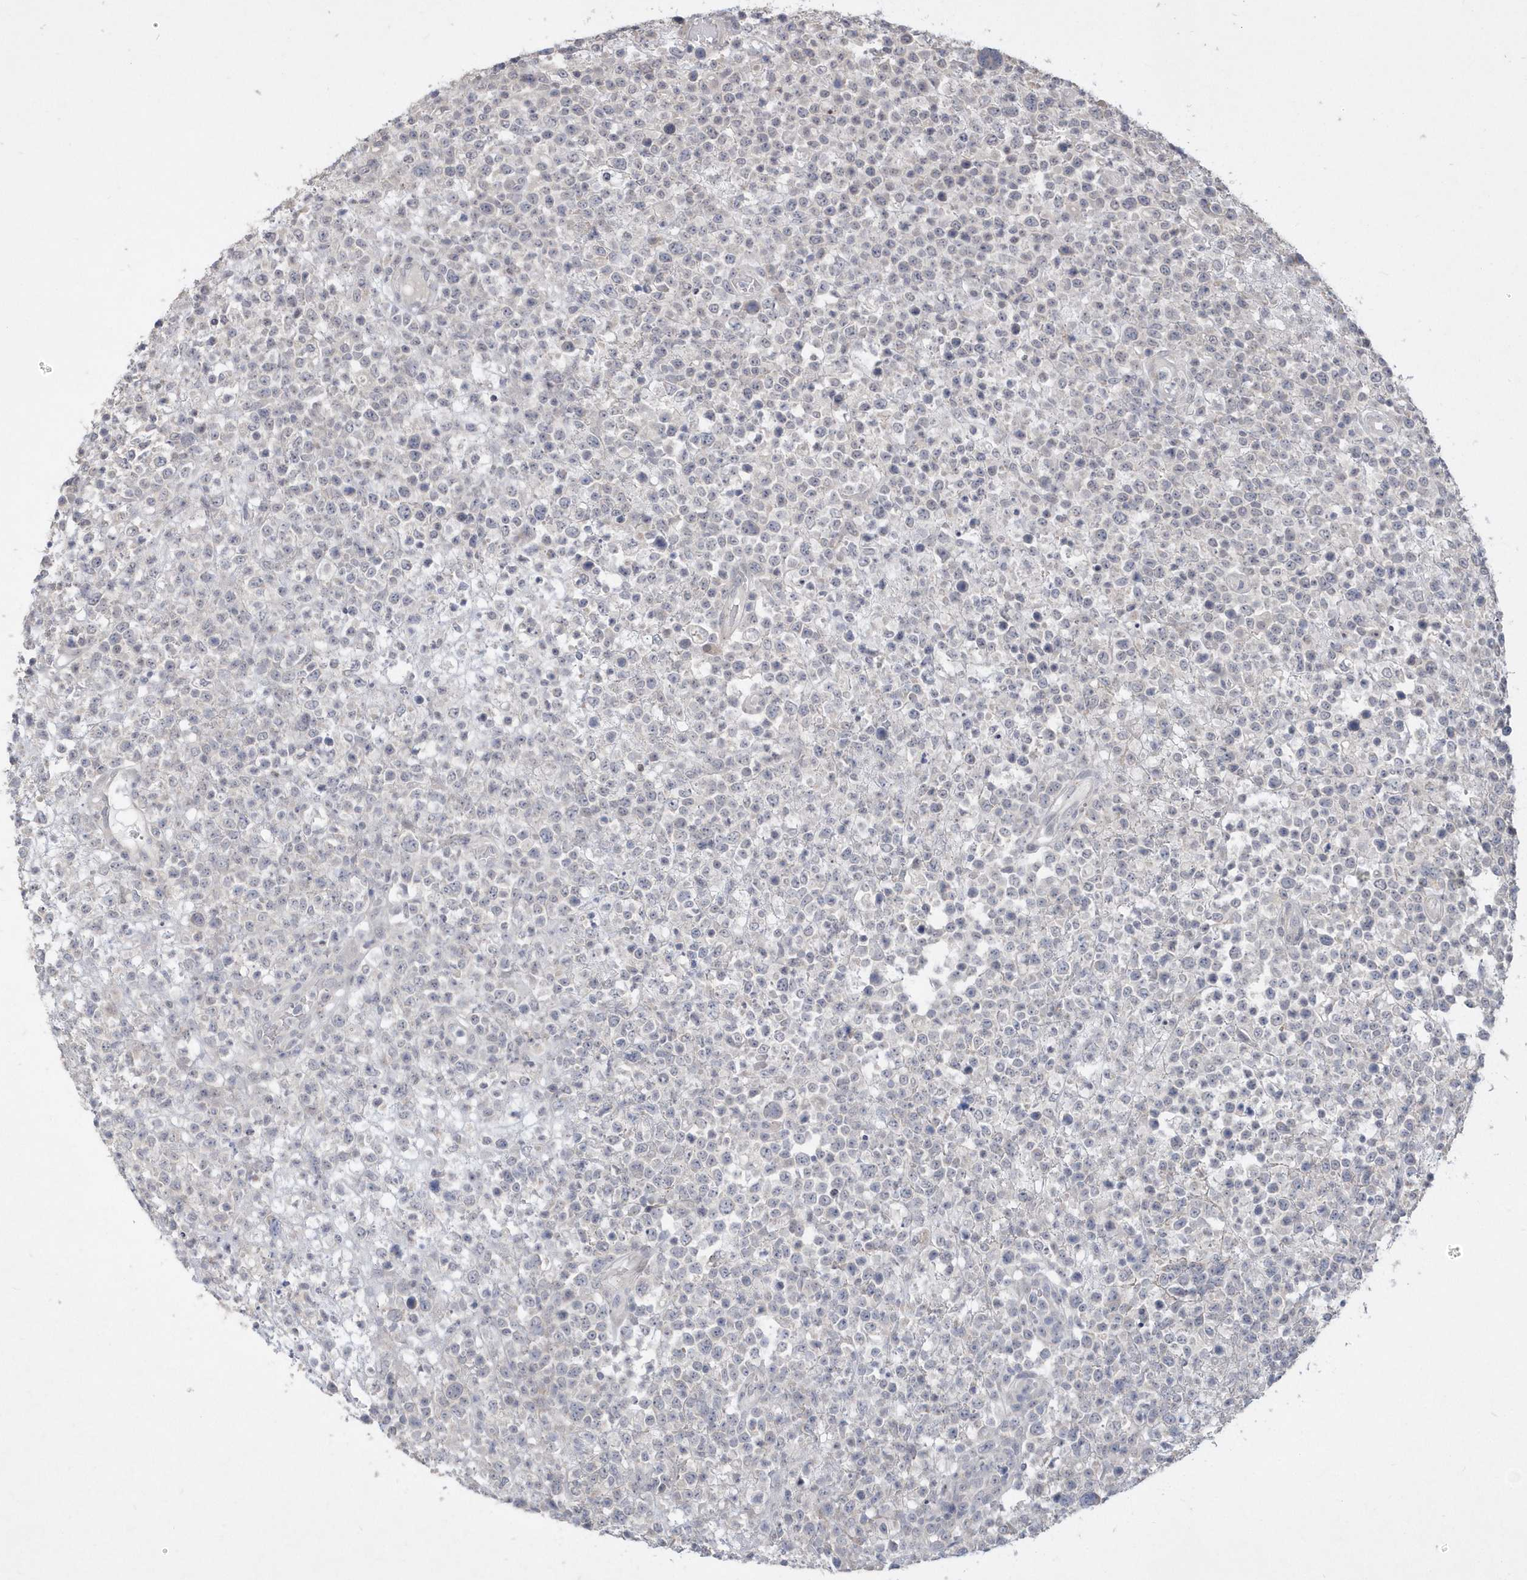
{"staining": {"intensity": "negative", "quantity": "none", "location": "none"}, "tissue": "lymphoma", "cell_type": "Tumor cells", "image_type": "cancer", "snomed": [{"axis": "morphology", "description": "Malignant lymphoma, non-Hodgkin's type, High grade"}, {"axis": "topography", "description": "Colon"}], "caption": "Immunohistochemical staining of lymphoma reveals no significant expression in tumor cells.", "gene": "TSPEAR", "patient": {"sex": "female", "age": 53}}